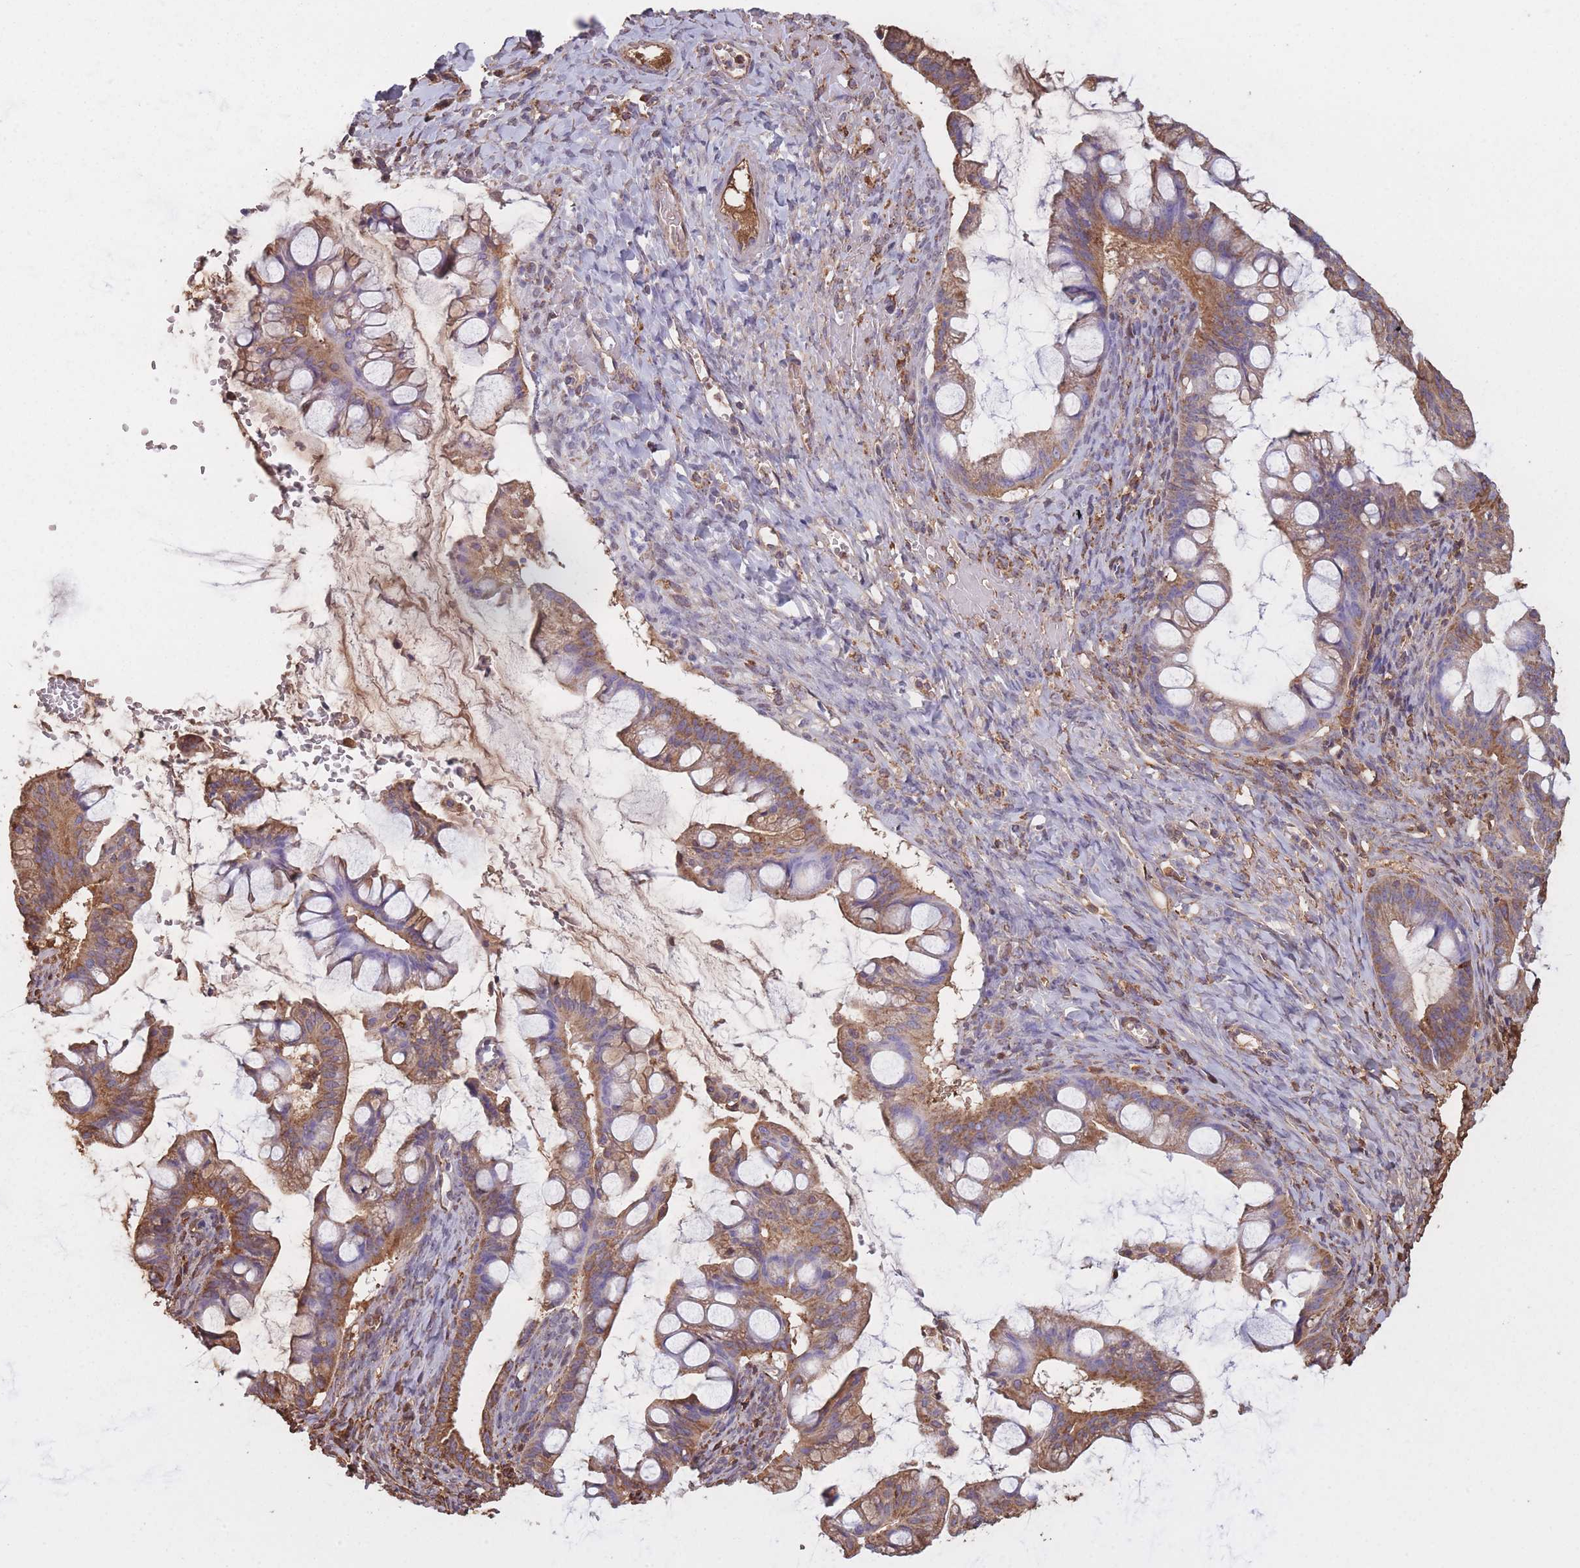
{"staining": {"intensity": "moderate", "quantity": ">75%", "location": "cytoplasmic/membranous"}, "tissue": "ovarian cancer", "cell_type": "Tumor cells", "image_type": "cancer", "snomed": [{"axis": "morphology", "description": "Cystadenocarcinoma, mucinous, NOS"}, {"axis": "topography", "description": "Ovary"}], "caption": "A brown stain labels moderate cytoplasmic/membranous positivity of a protein in ovarian cancer (mucinous cystadenocarcinoma) tumor cells. (IHC, brightfield microscopy, high magnification).", "gene": "KAT2A", "patient": {"sex": "female", "age": 73}}